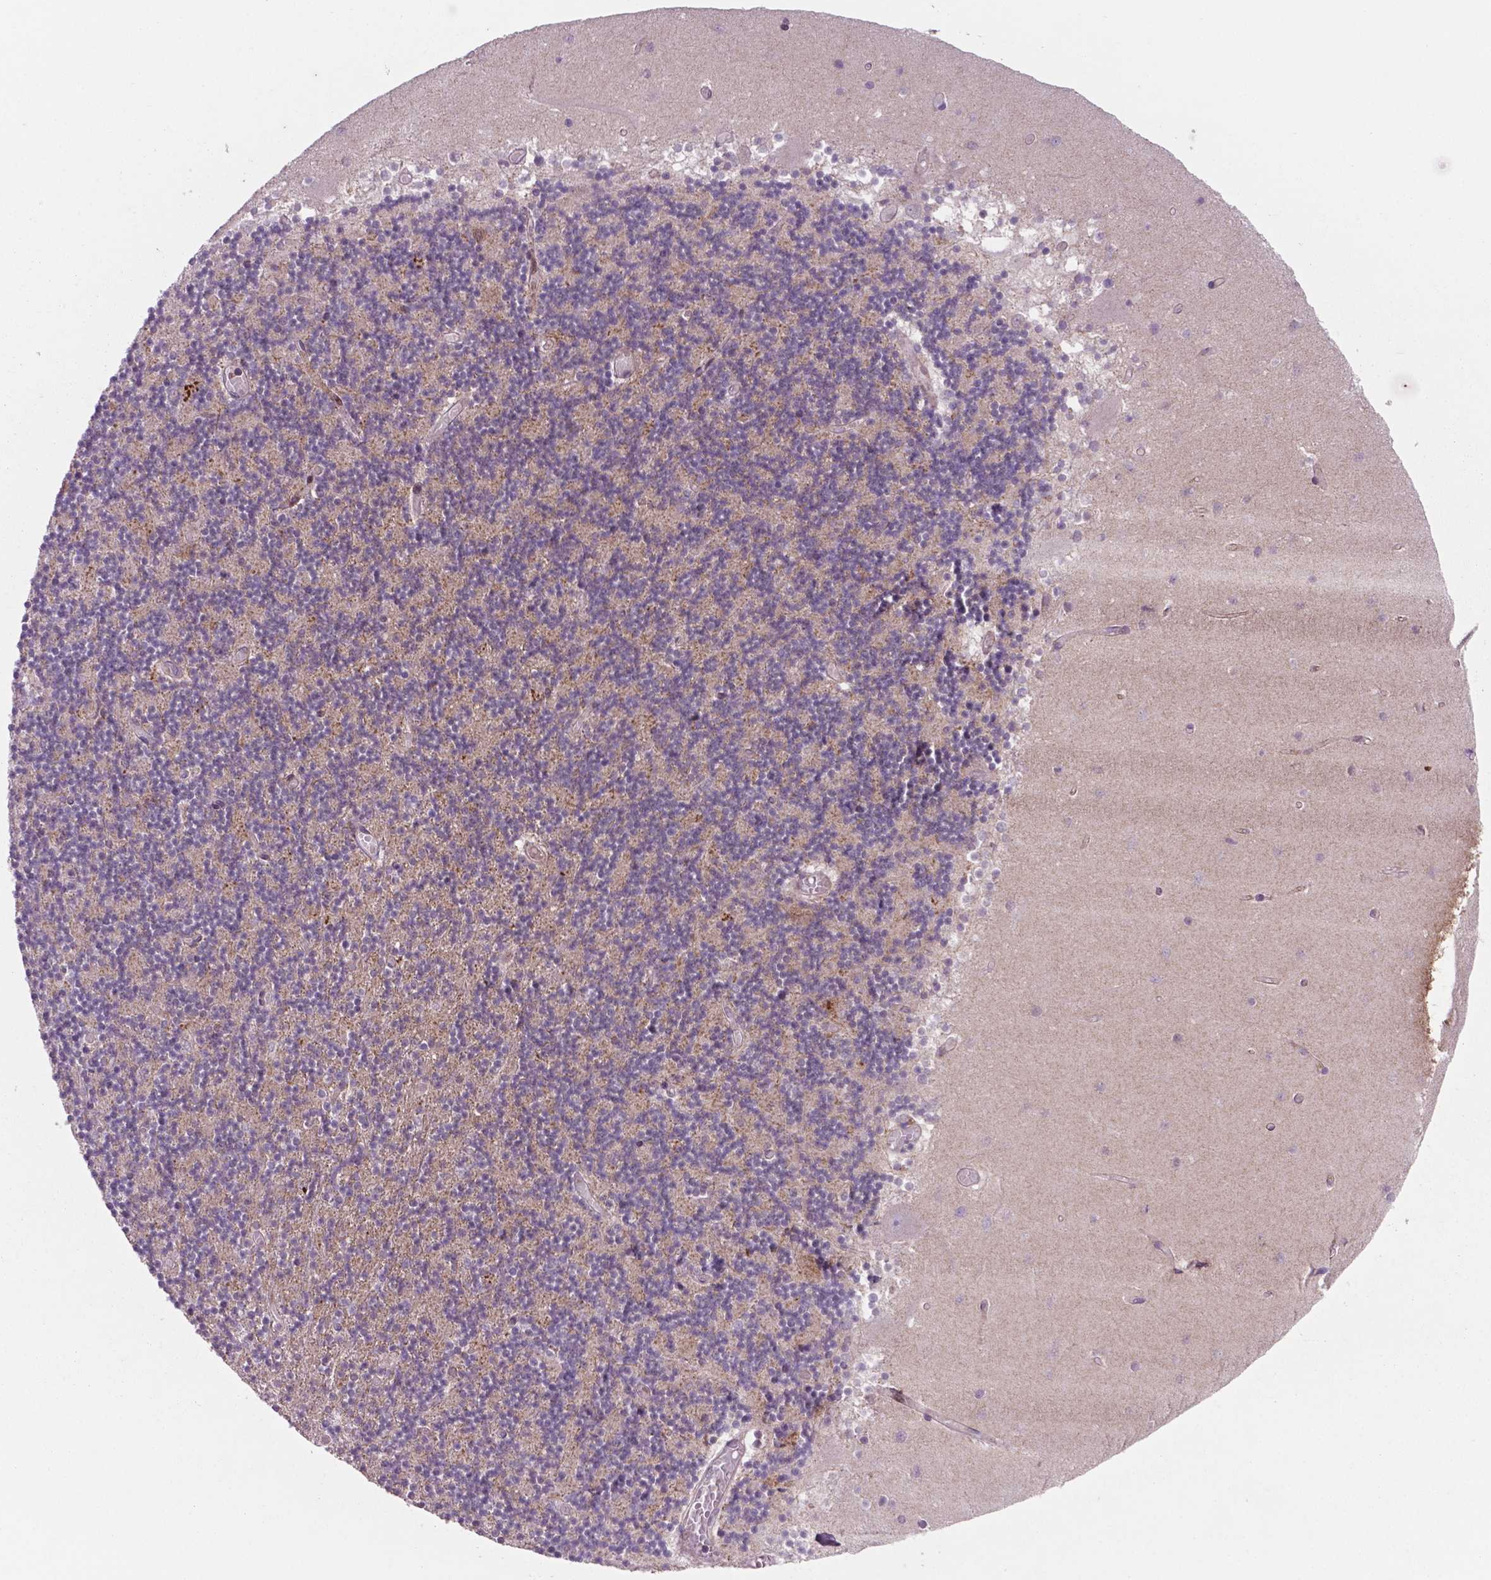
{"staining": {"intensity": "moderate", "quantity": "<25%", "location": "cytoplasmic/membranous"}, "tissue": "cerebellum", "cell_type": "Cells in granular layer", "image_type": "normal", "snomed": [{"axis": "morphology", "description": "Normal tissue, NOS"}, {"axis": "topography", "description": "Cerebellum"}], "caption": "Cerebellum stained with a brown dye displays moderate cytoplasmic/membranous positive expression in about <25% of cells in granular layer.", "gene": "LDHA", "patient": {"sex": "female", "age": 28}}